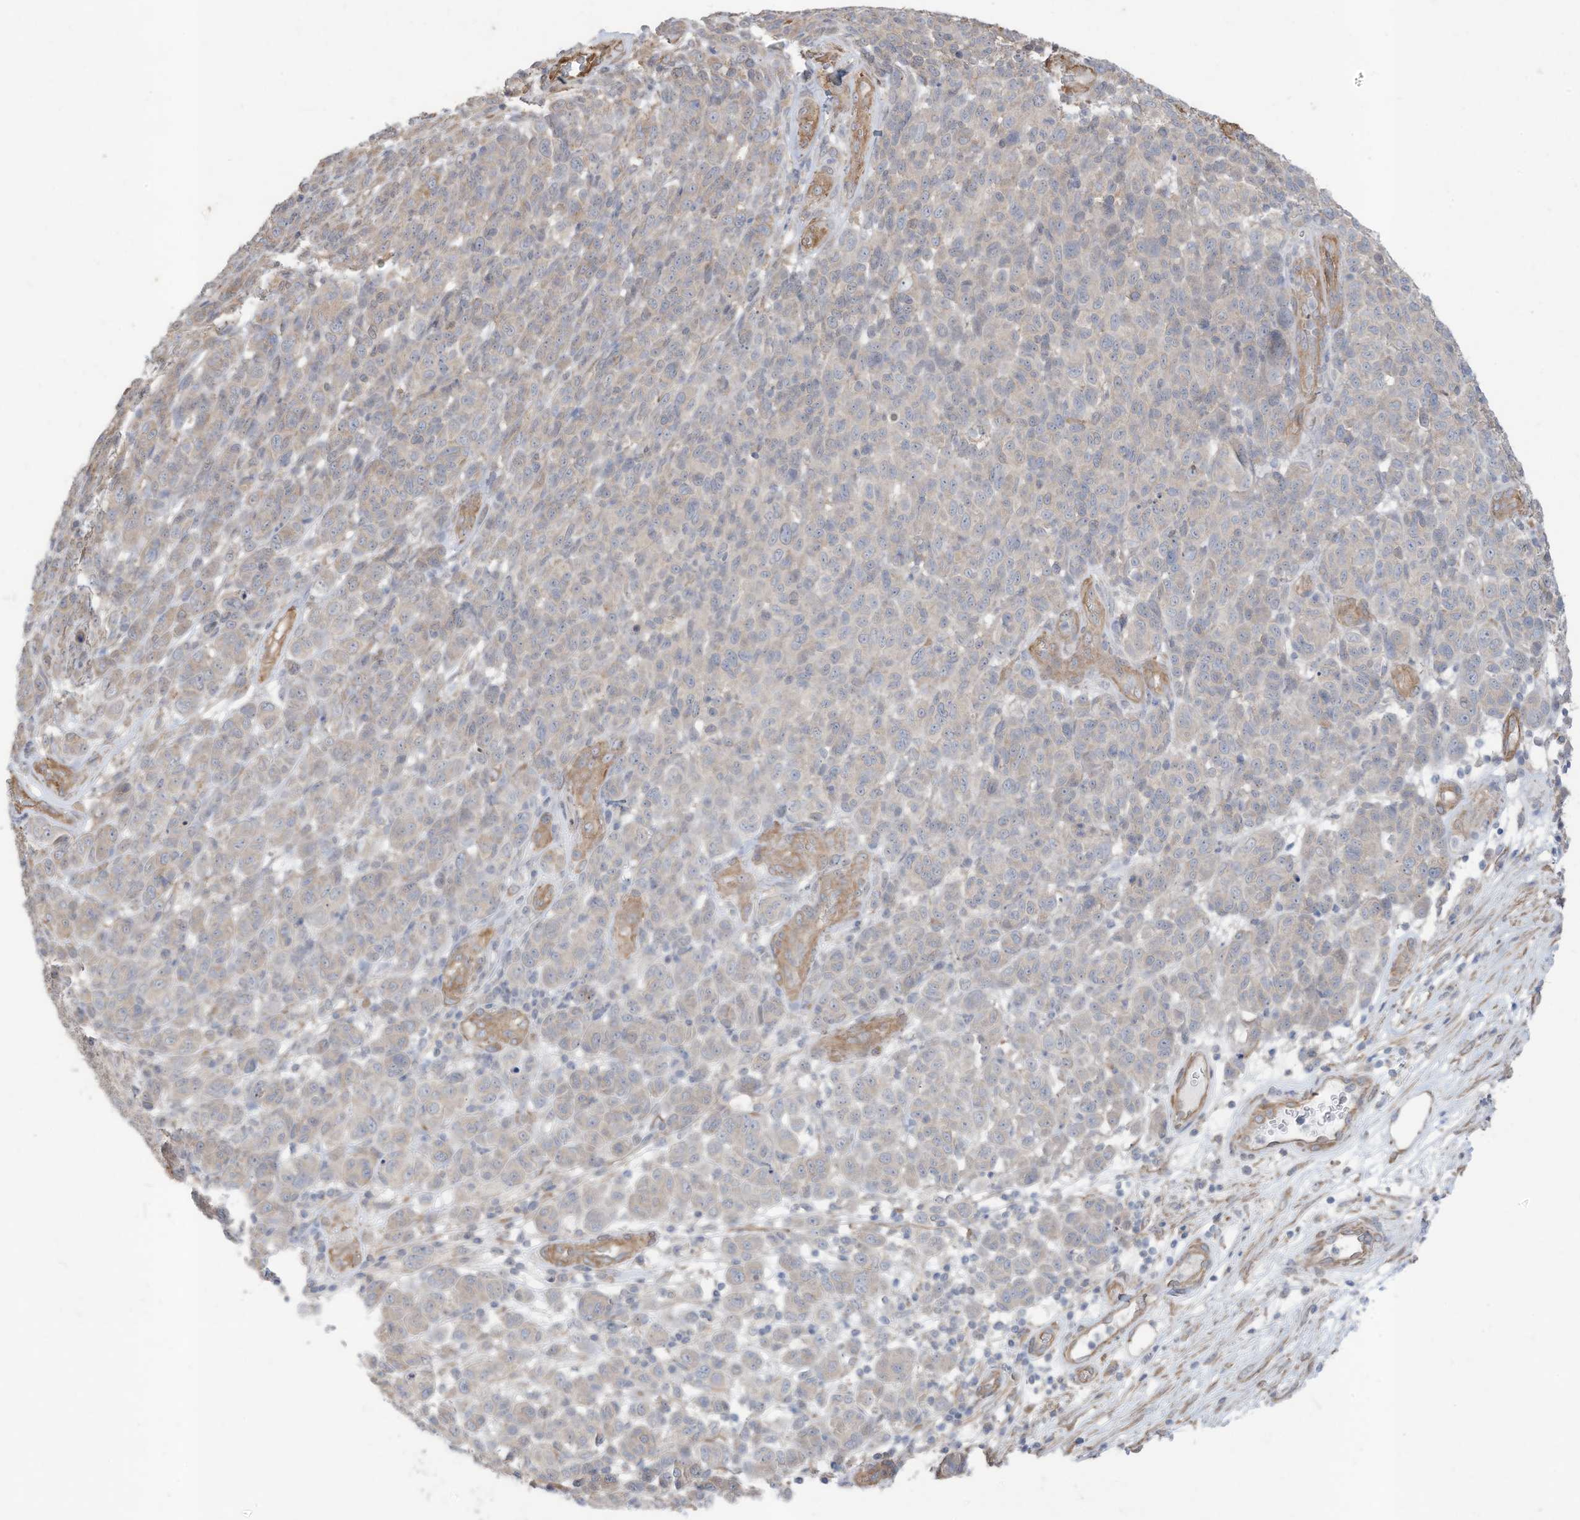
{"staining": {"intensity": "negative", "quantity": "none", "location": "none"}, "tissue": "melanoma", "cell_type": "Tumor cells", "image_type": "cancer", "snomed": [{"axis": "morphology", "description": "Malignant melanoma, NOS"}, {"axis": "topography", "description": "Skin"}], "caption": "This is a micrograph of immunohistochemistry (IHC) staining of melanoma, which shows no positivity in tumor cells. The staining is performed using DAB (3,3'-diaminobenzidine) brown chromogen with nuclei counter-stained in using hematoxylin.", "gene": "SLC17A7", "patient": {"sex": "male", "age": 49}}